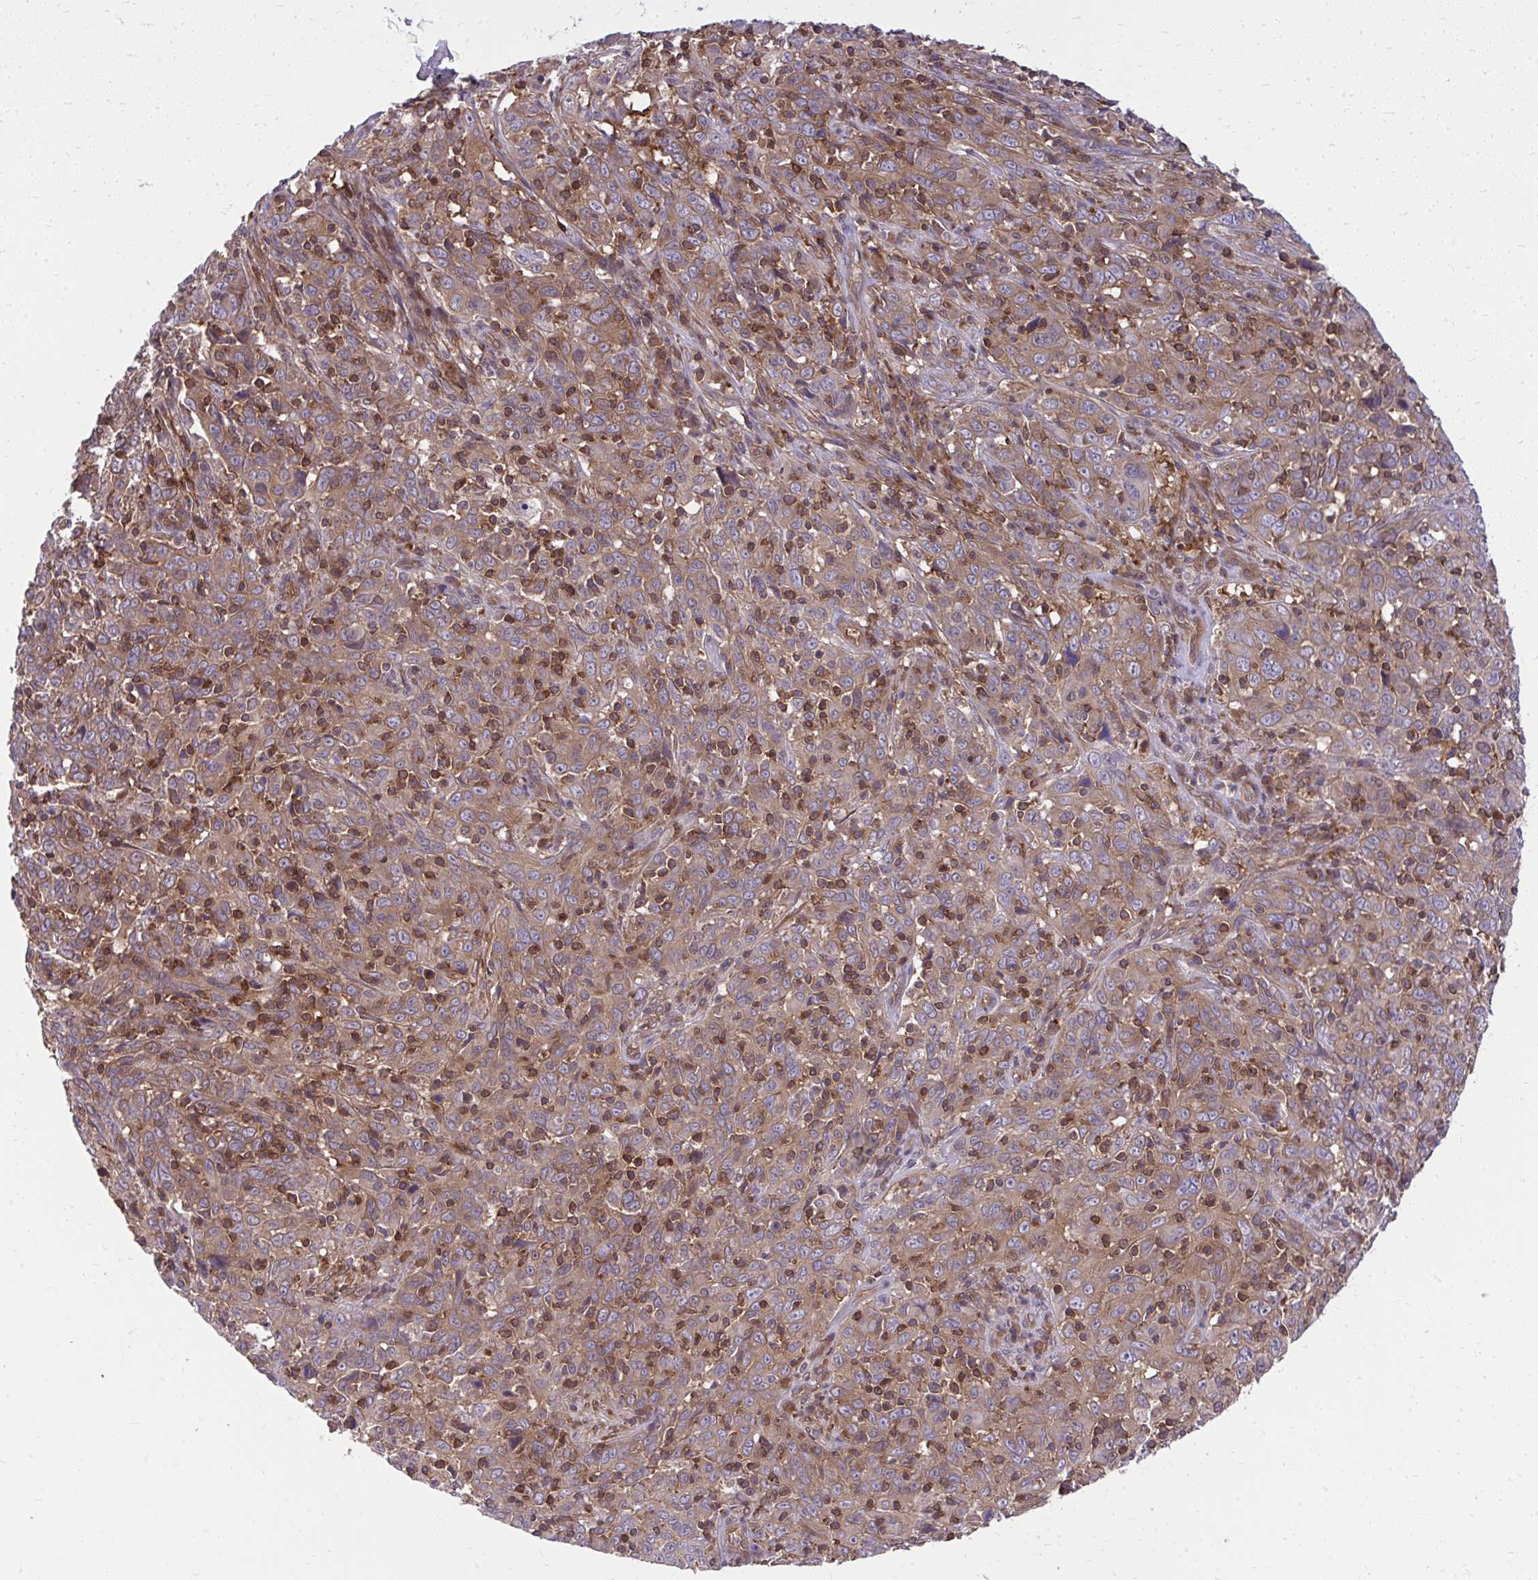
{"staining": {"intensity": "weak", "quantity": ">75%", "location": "cytoplasmic/membranous"}, "tissue": "cervical cancer", "cell_type": "Tumor cells", "image_type": "cancer", "snomed": [{"axis": "morphology", "description": "Squamous cell carcinoma, NOS"}, {"axis": "topography", "description": "Cervix"}], "caption": "This is a photomicrograph of immunohistochemistry staining of cervical cancer (squamous cell carcinoma), which shows weak expression in the cytoplasmic/membranous of tumor cells.", "gene": "PPP5C", "patient": {"sex": "female", "age": 46}}